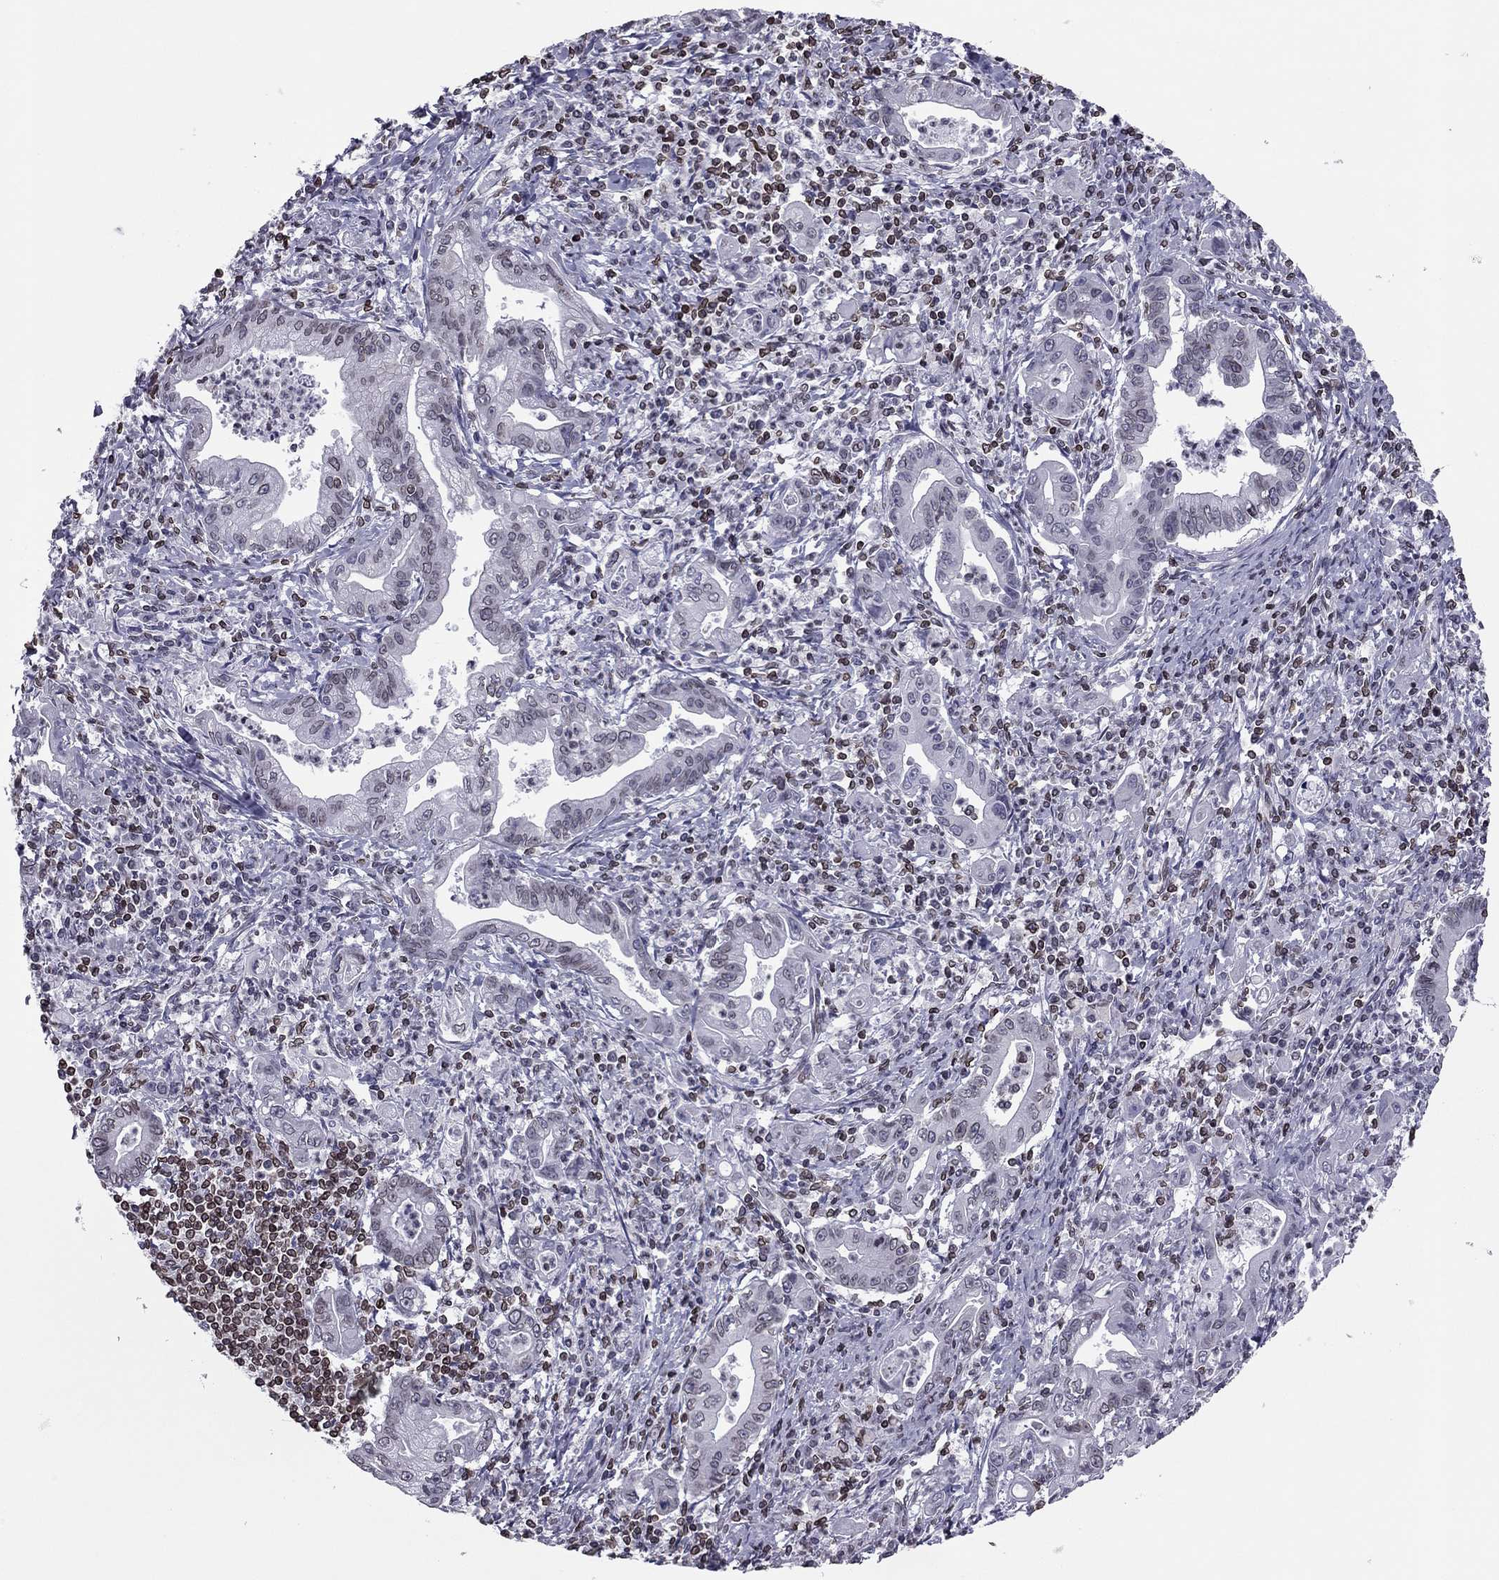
{"staining": {"intensity": "negative", "quantity": "none", "location": "none"}, "tissue": "stomach cancer", "cell_type": "Tumor cells", "image_type": "cancer", "snomed": [{"axis": "morphology", "description": "Adenocarcinoma, NOS"}, {"axis": "topography", "description": "Stomach, upper"}], "caption": "There is no significant staining in tumor cells of stomach adenocarcinoma.", "gene": "ESPL1", "patient": {"sex": "female", "age": 79}}